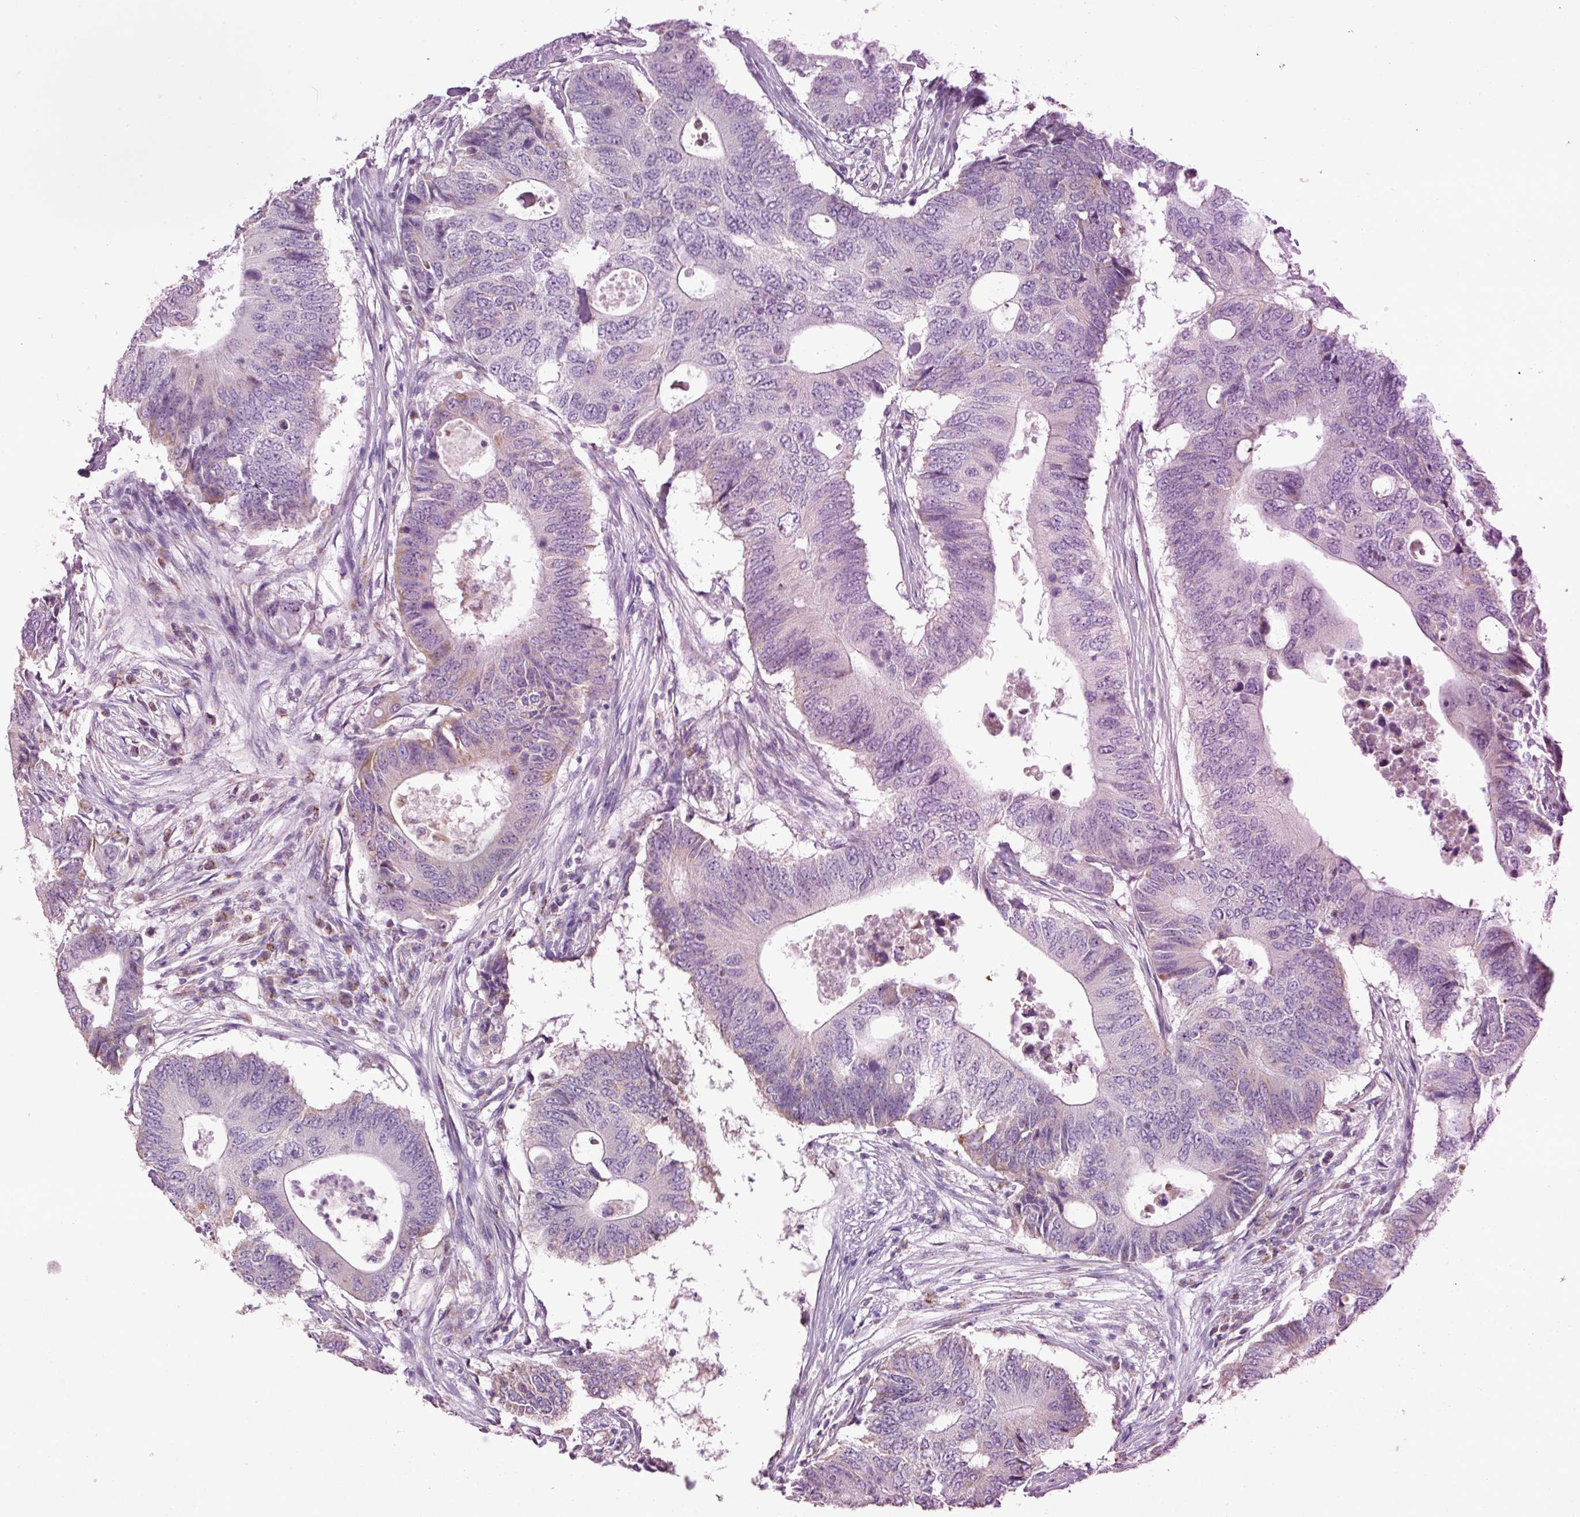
{"staining": {"intensity": "weak", "quantity": "<25%", "location": "cytoplasmic/membranous"}, "tissue": "colorectal cancer", "cell_type": "Tumor cells", "image_type": "cancer", "snomed": [{"axis": "morphology", "description": "Adenocarcinoma, NOS"}, {"axis": "topography", "description": "Colon"}], "caption": "The histopathology image exhibits no staining of tumor cells in colorectal adenocarcinoma.", "gene": "MT-ND4", "patient": {"sex": "male", "age": 71}}